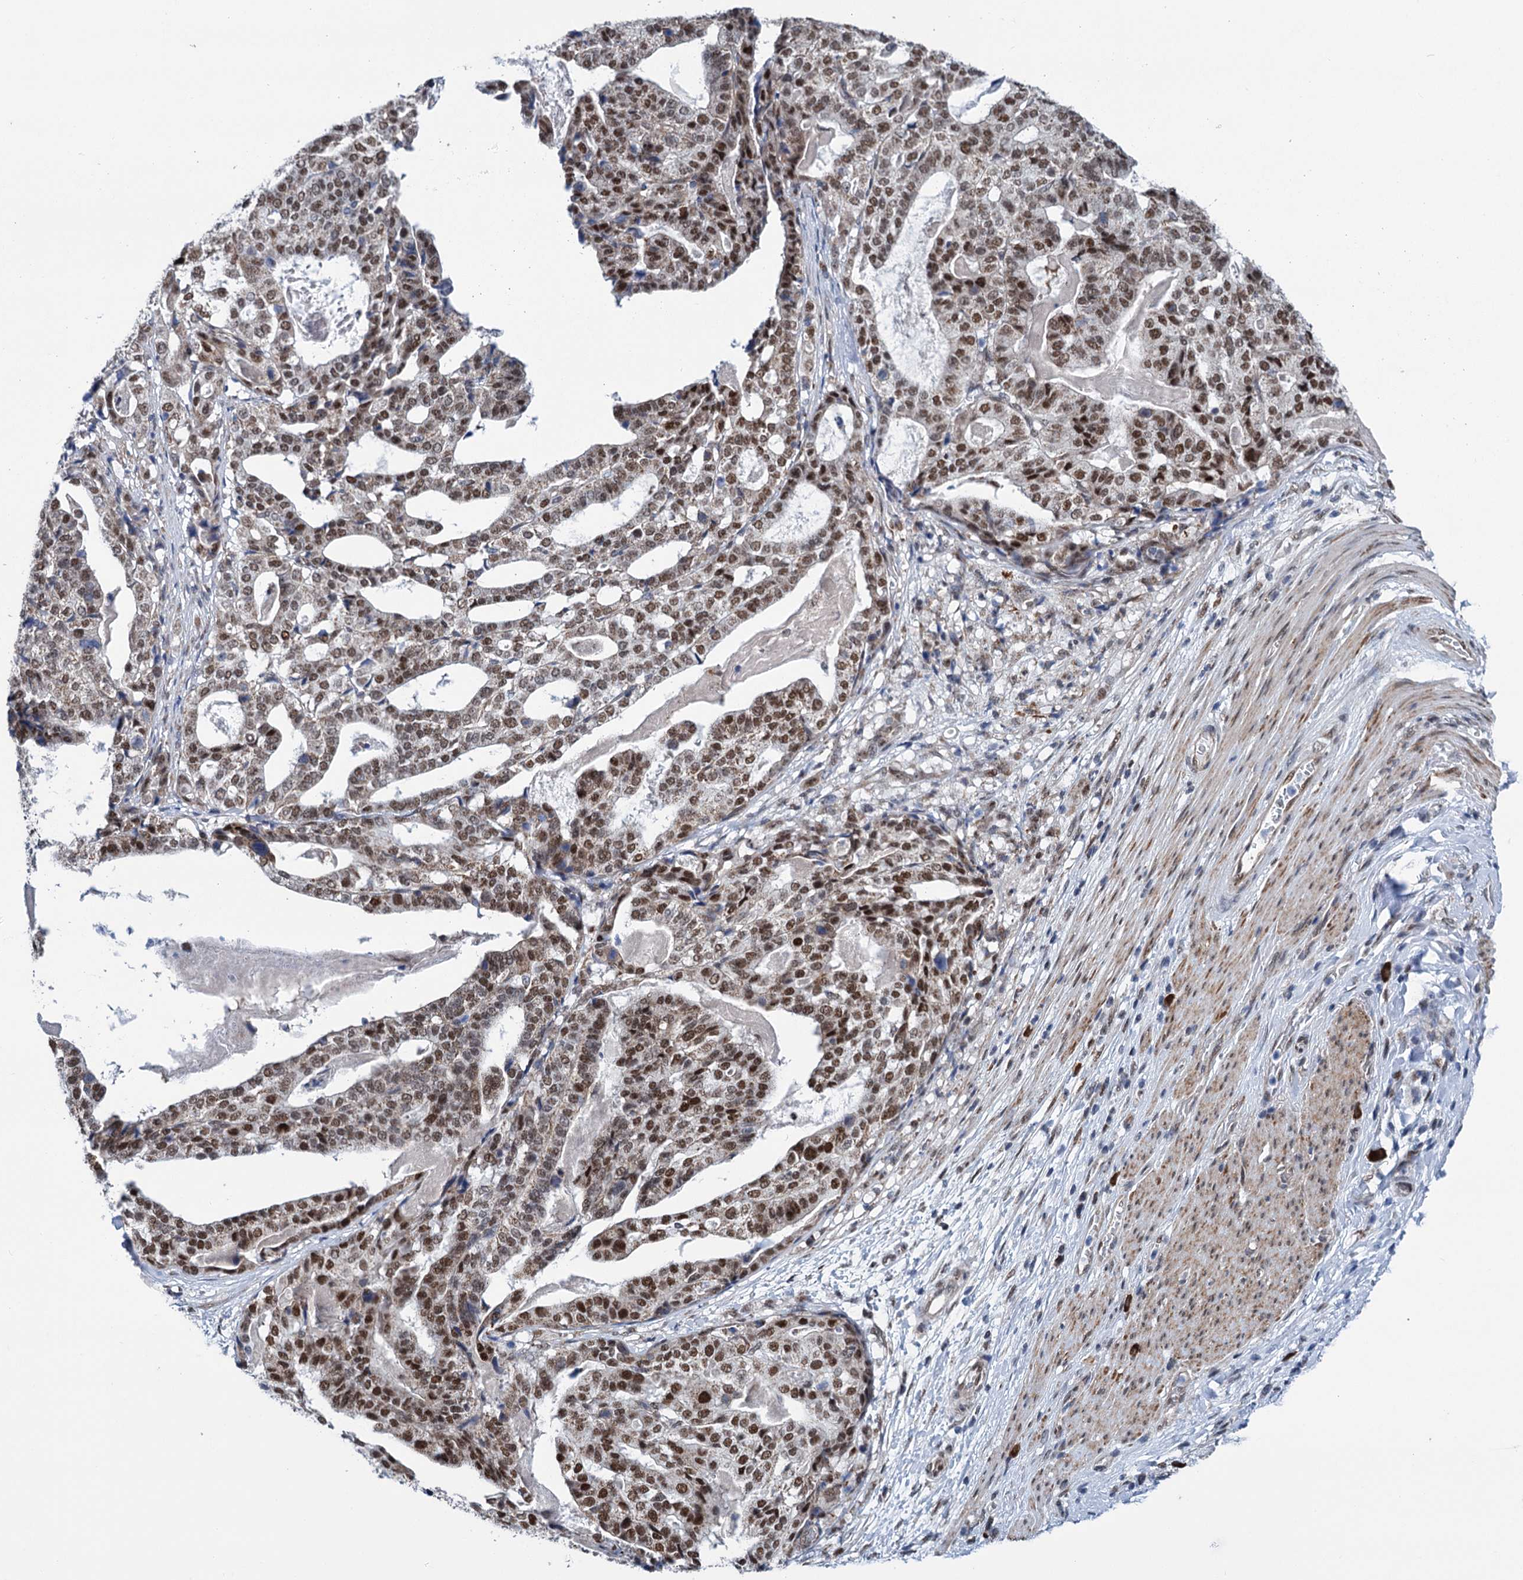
{"staining": {"intensity": "moderate", "quantity": ">75%", "location": "cytoplasmic/membranous,nuclear"}, "tissue": "stomach cancer", "cell_type": "Tumor cells", "image_type": "cancer", "snomed": [{"axis": "morphology", "description": "Adenocarcinoma, NOS"}, {"axis": "topography", "description": "Stomach"}], "caption": "Adenocarcinoma (stomach) tissue reveals moderate cytoplasmic/membranous and nuclear staining in about >75% of tumor cells (brown staining indicates protein expression, while blue staining denotes nuclei).", "gene": "MORN3", "patient": {"sex": "male", "age": 48}}